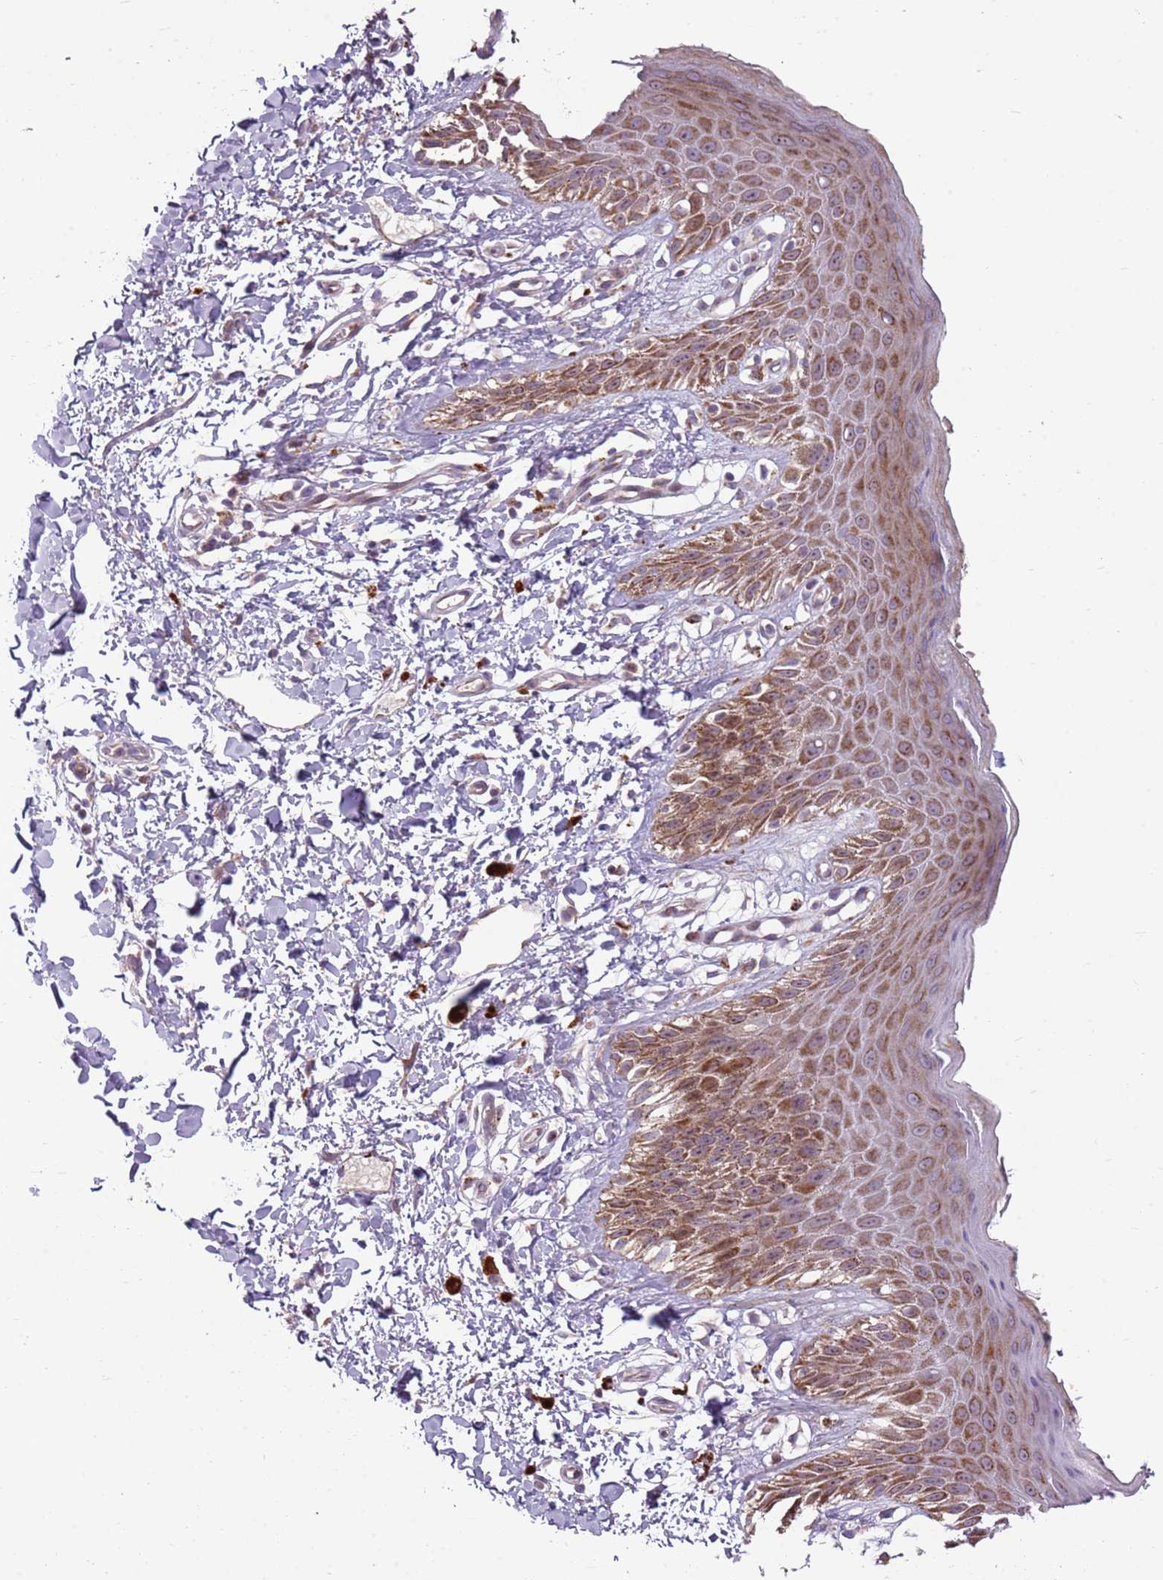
{"staining": {"intensity": "strong", "quantity": ">75%", "location": "cytoplasmic/membranous"}, "tissue": "skin", "cell_type": "Epidermal cells", "image_type": "normal", "snomed": [{"axis": "morphology", "description": "Normal tissue, NOS"}, {"axis": "topography", "description": "Anal"}], "caption": "Immunohistochemical staining of benign skin displays >75% levels of strong cytoplasmic/membranous protein expression in approximately >75% of epidermal cells.", "gene": "ZNF530", "patient": {"sex": "male", "age": 44}}